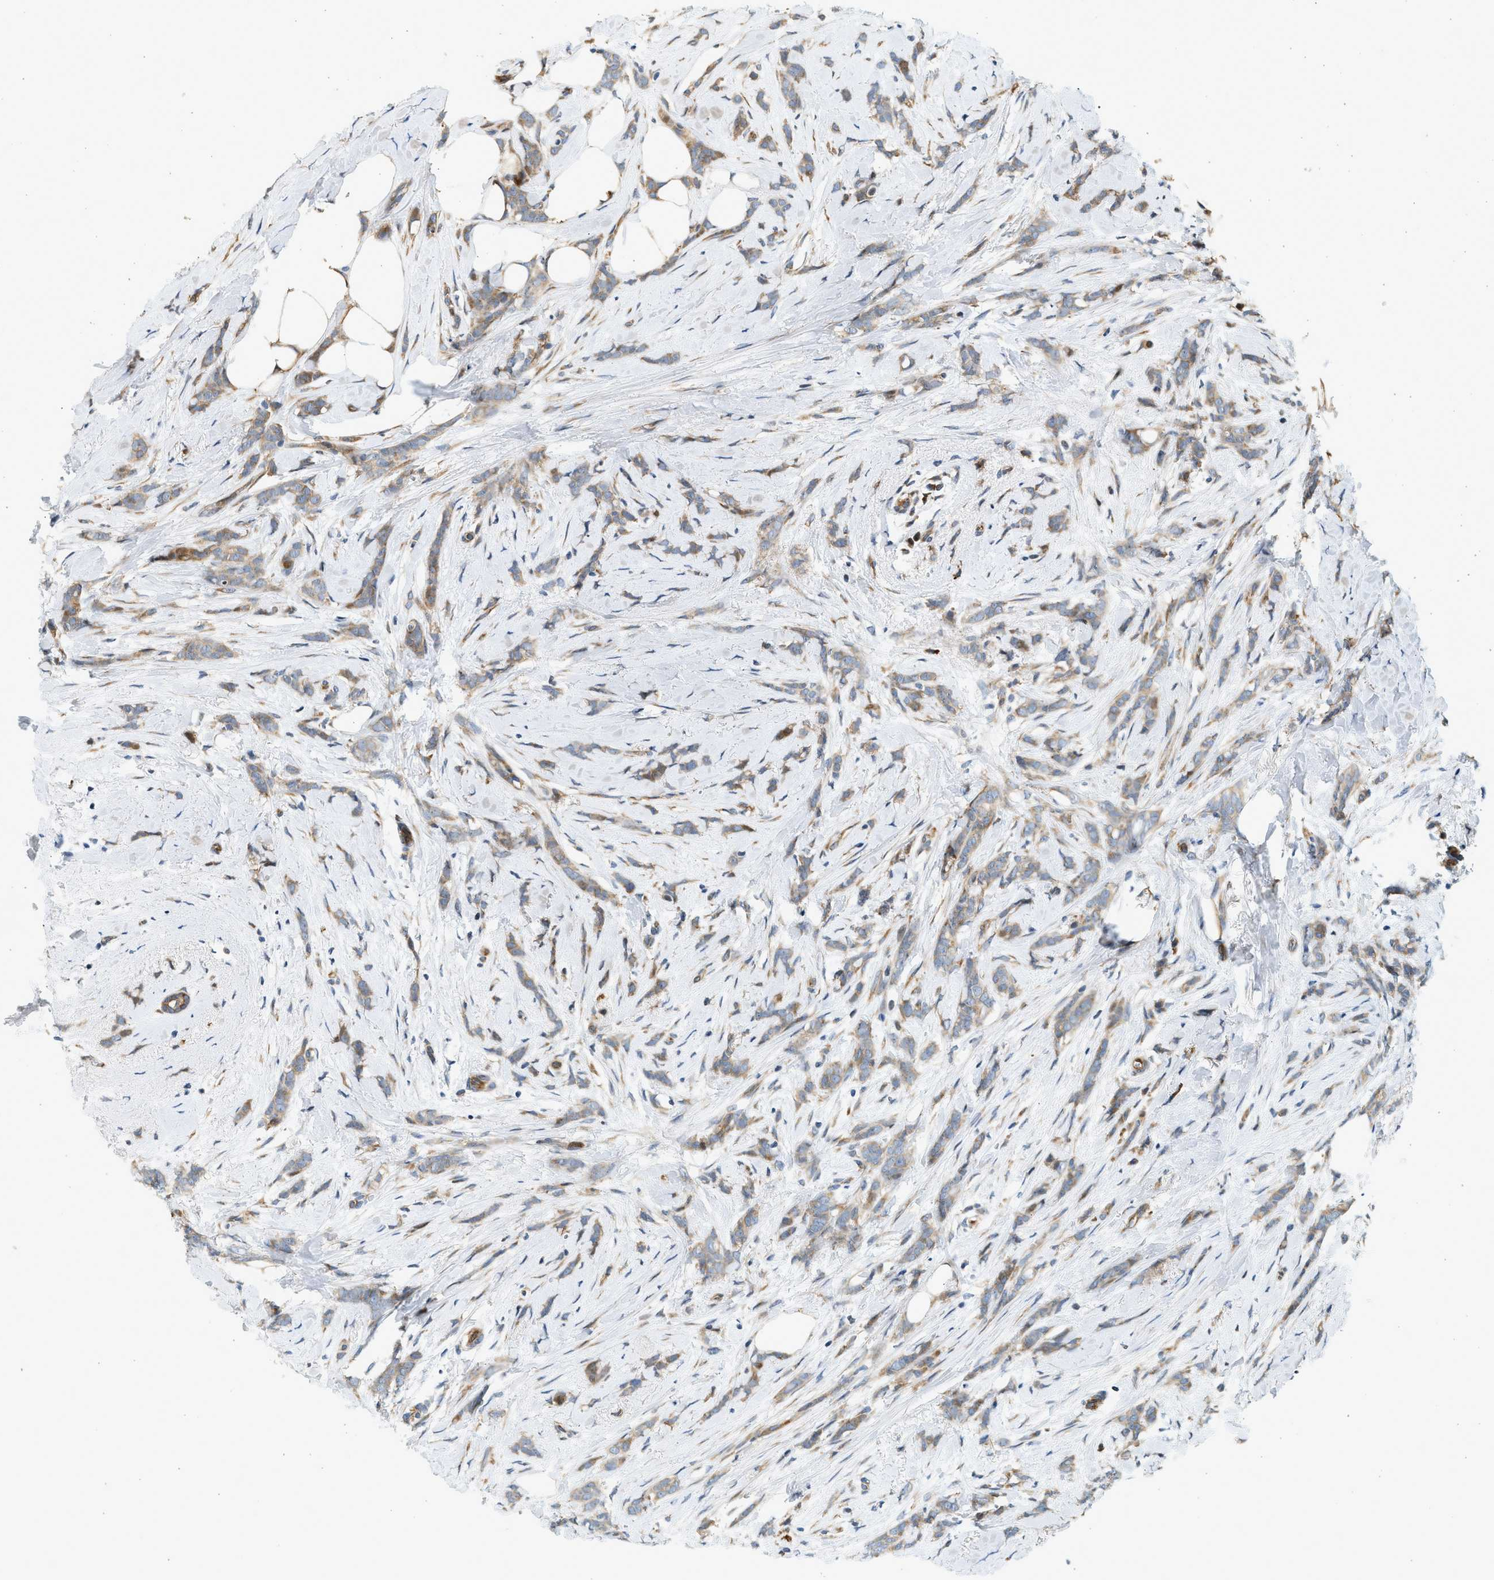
{"staining": {"intensity": "weak", "quantity": "25%-75%", "location": "cytoplasmic/membranous"}, "tissue": "breast cancer", "cell_type": "Tumor cells", "image_type": "cancer", "snomed": [{"axis": "morphology", "description": "Lobular carcinoma, in situ"}, {"axis": "morphology", "description": "Lobular carcinoma"}, {"axis": "topography", "description": "Breast"}], "caption": "High-power microscopy captured an IHC image of lobular carcinoma in situ (breast), revealing weak cytoplasmic/membranous positivity in approximately 25%-75% of tumor cells.", "gene": "NRSN2", "patient": {"sex": "female", "age": 41}}